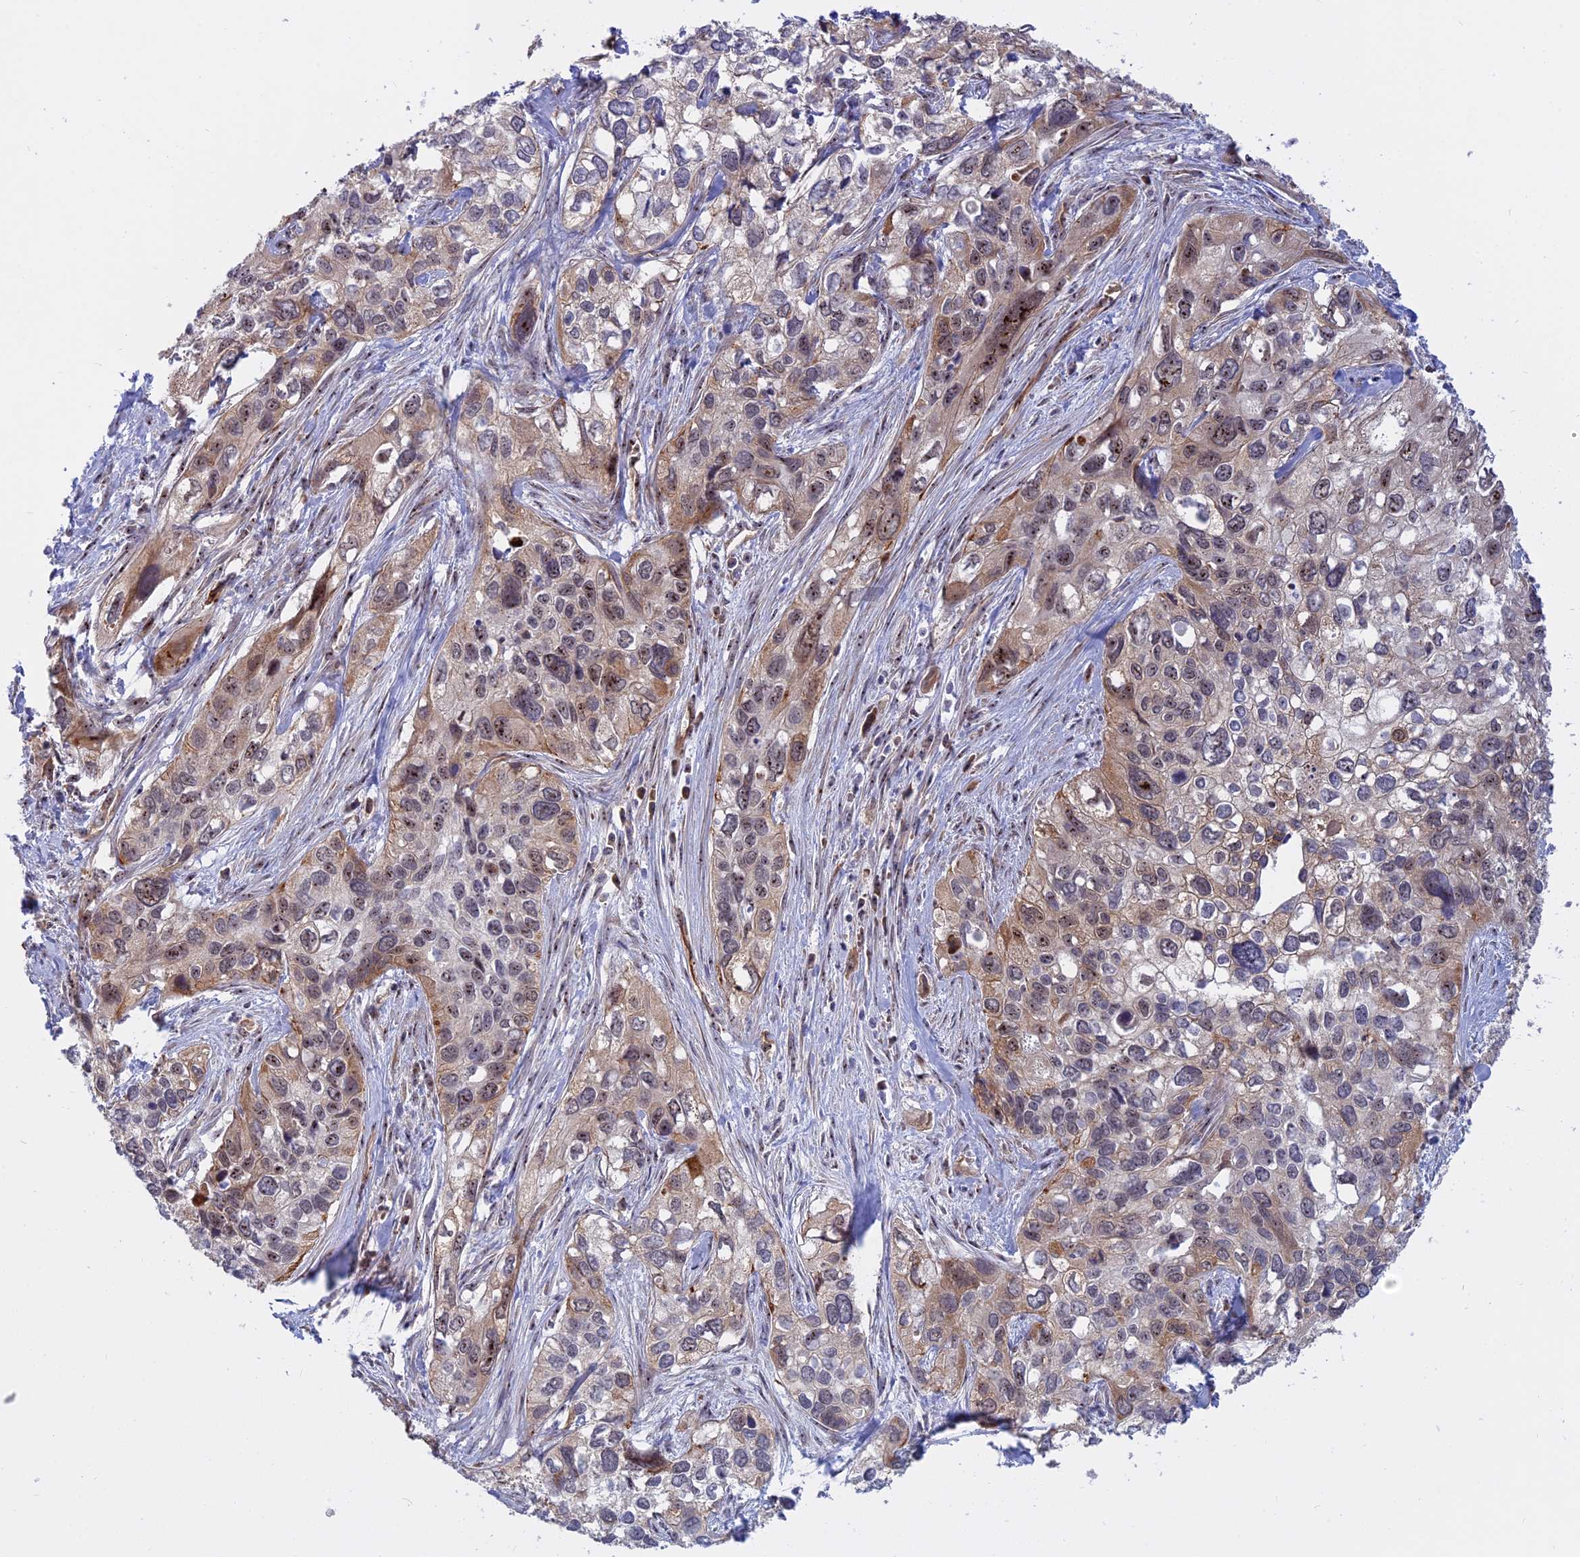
{"staining": {"intensity": "moderate", "quantity": "25%-75%", "location": "nuclear"}, "tissue": "cervical cancer", "cell_type": "Tumor cells", "image_type": "cancer", "snomed": [{"axis": "morphology", "description": "Squamous cell carcinoma, NOS"}, {"axis": "topography", "description": "Cervix"}], "caption": "Cervical squamous cell carcinoma was stained to show a protein in brown. There is medium levels of moderate nuclear expression in about 25%-75% of tumor cells.", "gene": "DBNDD1", "patient": {"sex": "female", "age": 55}}